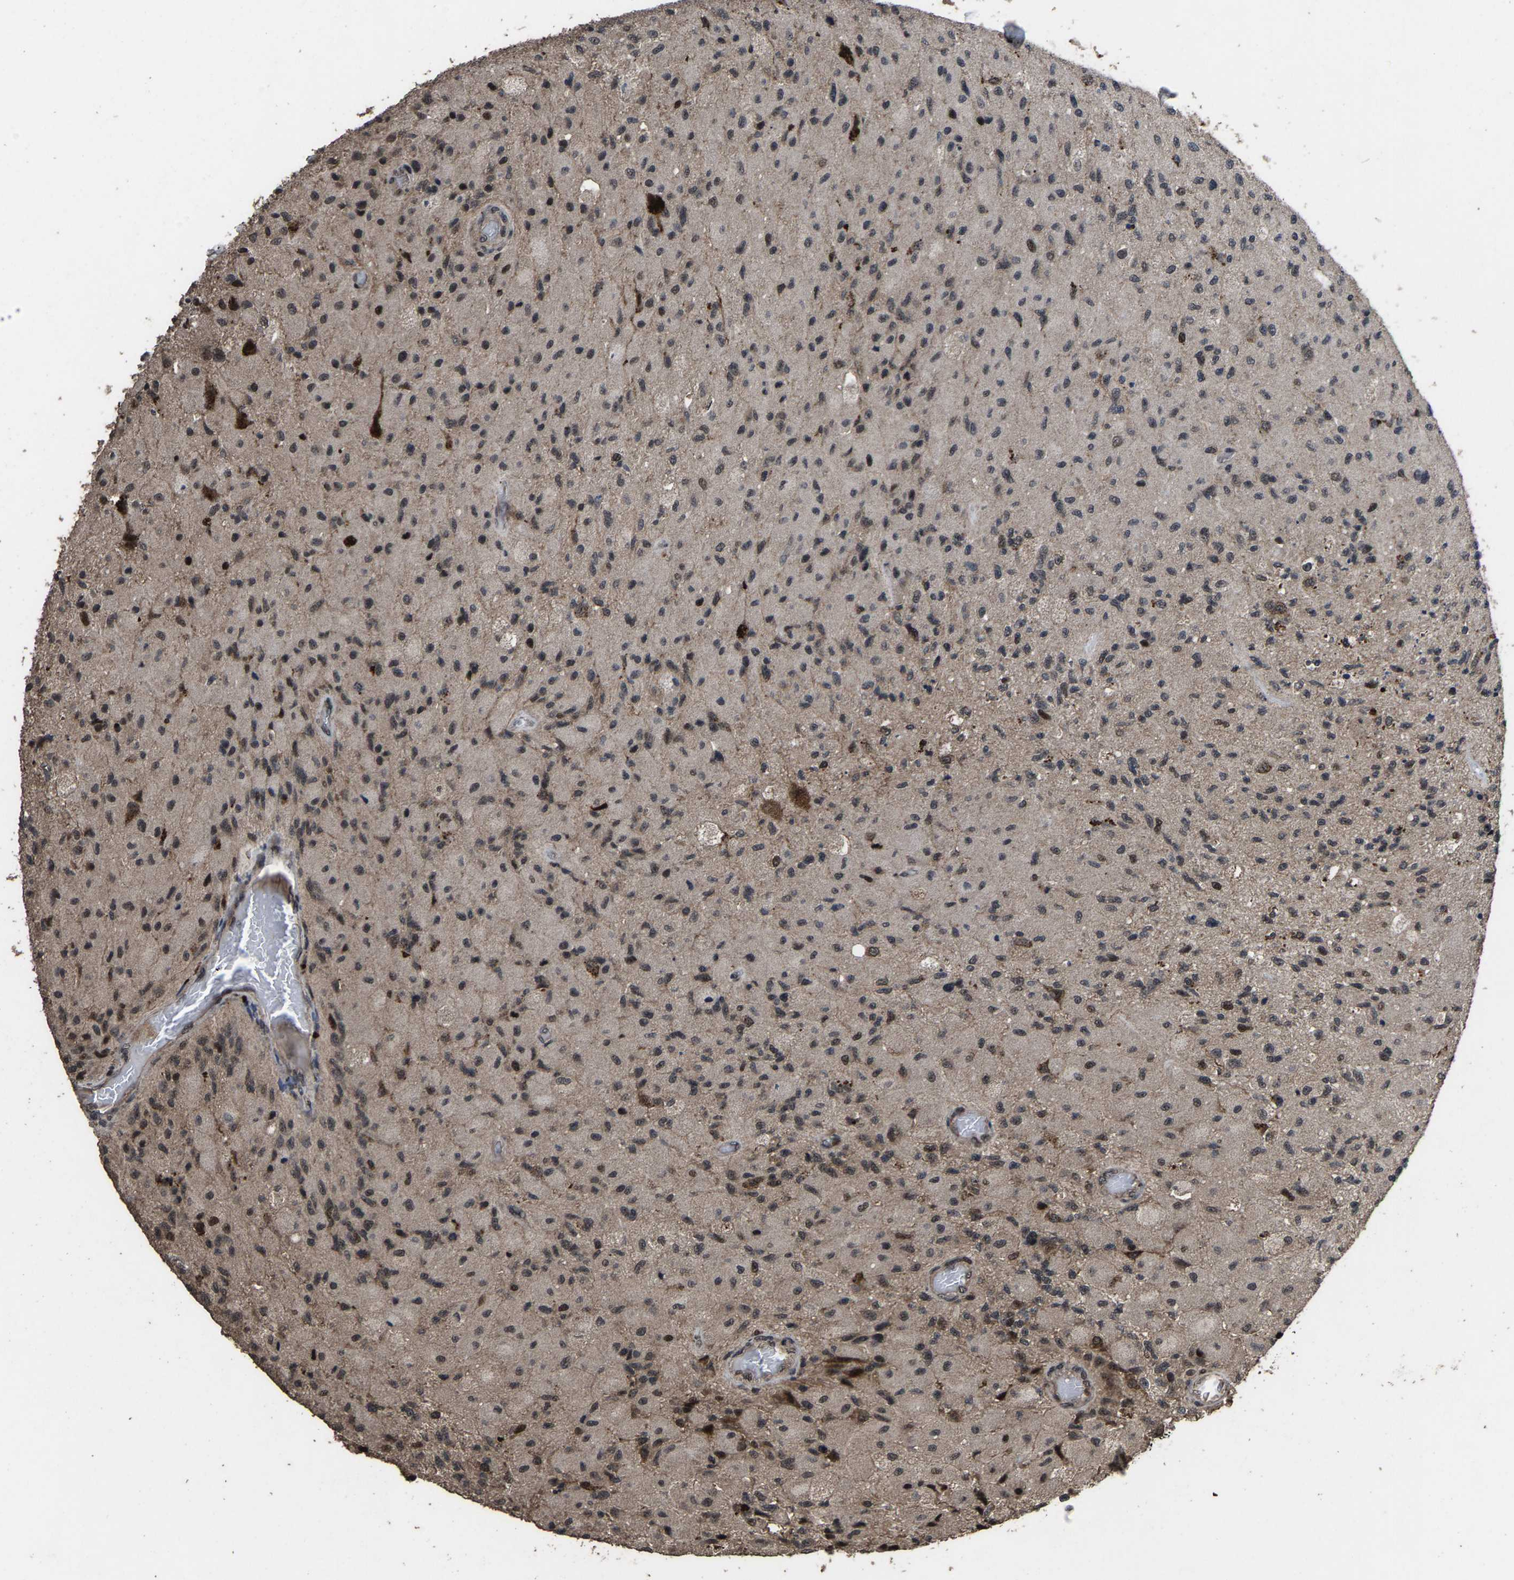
{"staining": {"intensity": "moderate", "quantity": "<25%", "location": "cytoplasmic/membranous,nuclear"}, "tissue": "glioma", "cell_type": "Tumor cells", "image_type": "cancer", "snomed": [{"axis": "morphology", "description": "Normal tissue, NOS"}, {"axis": "morphology", "description": "Glioma, malignant, High grade"}, {"axis": "topography", "description": "Cerebral cortex"}], "caption": "A high-resolution image shows IHC staining of high-grade glioma (malignant), which exhibits moderate cytoplasmic/membranous and nuclear positivity in approximately <25% of tumor cells.", "gene": "HAUS6", "patient": {"sex": "male", "age": 77}}